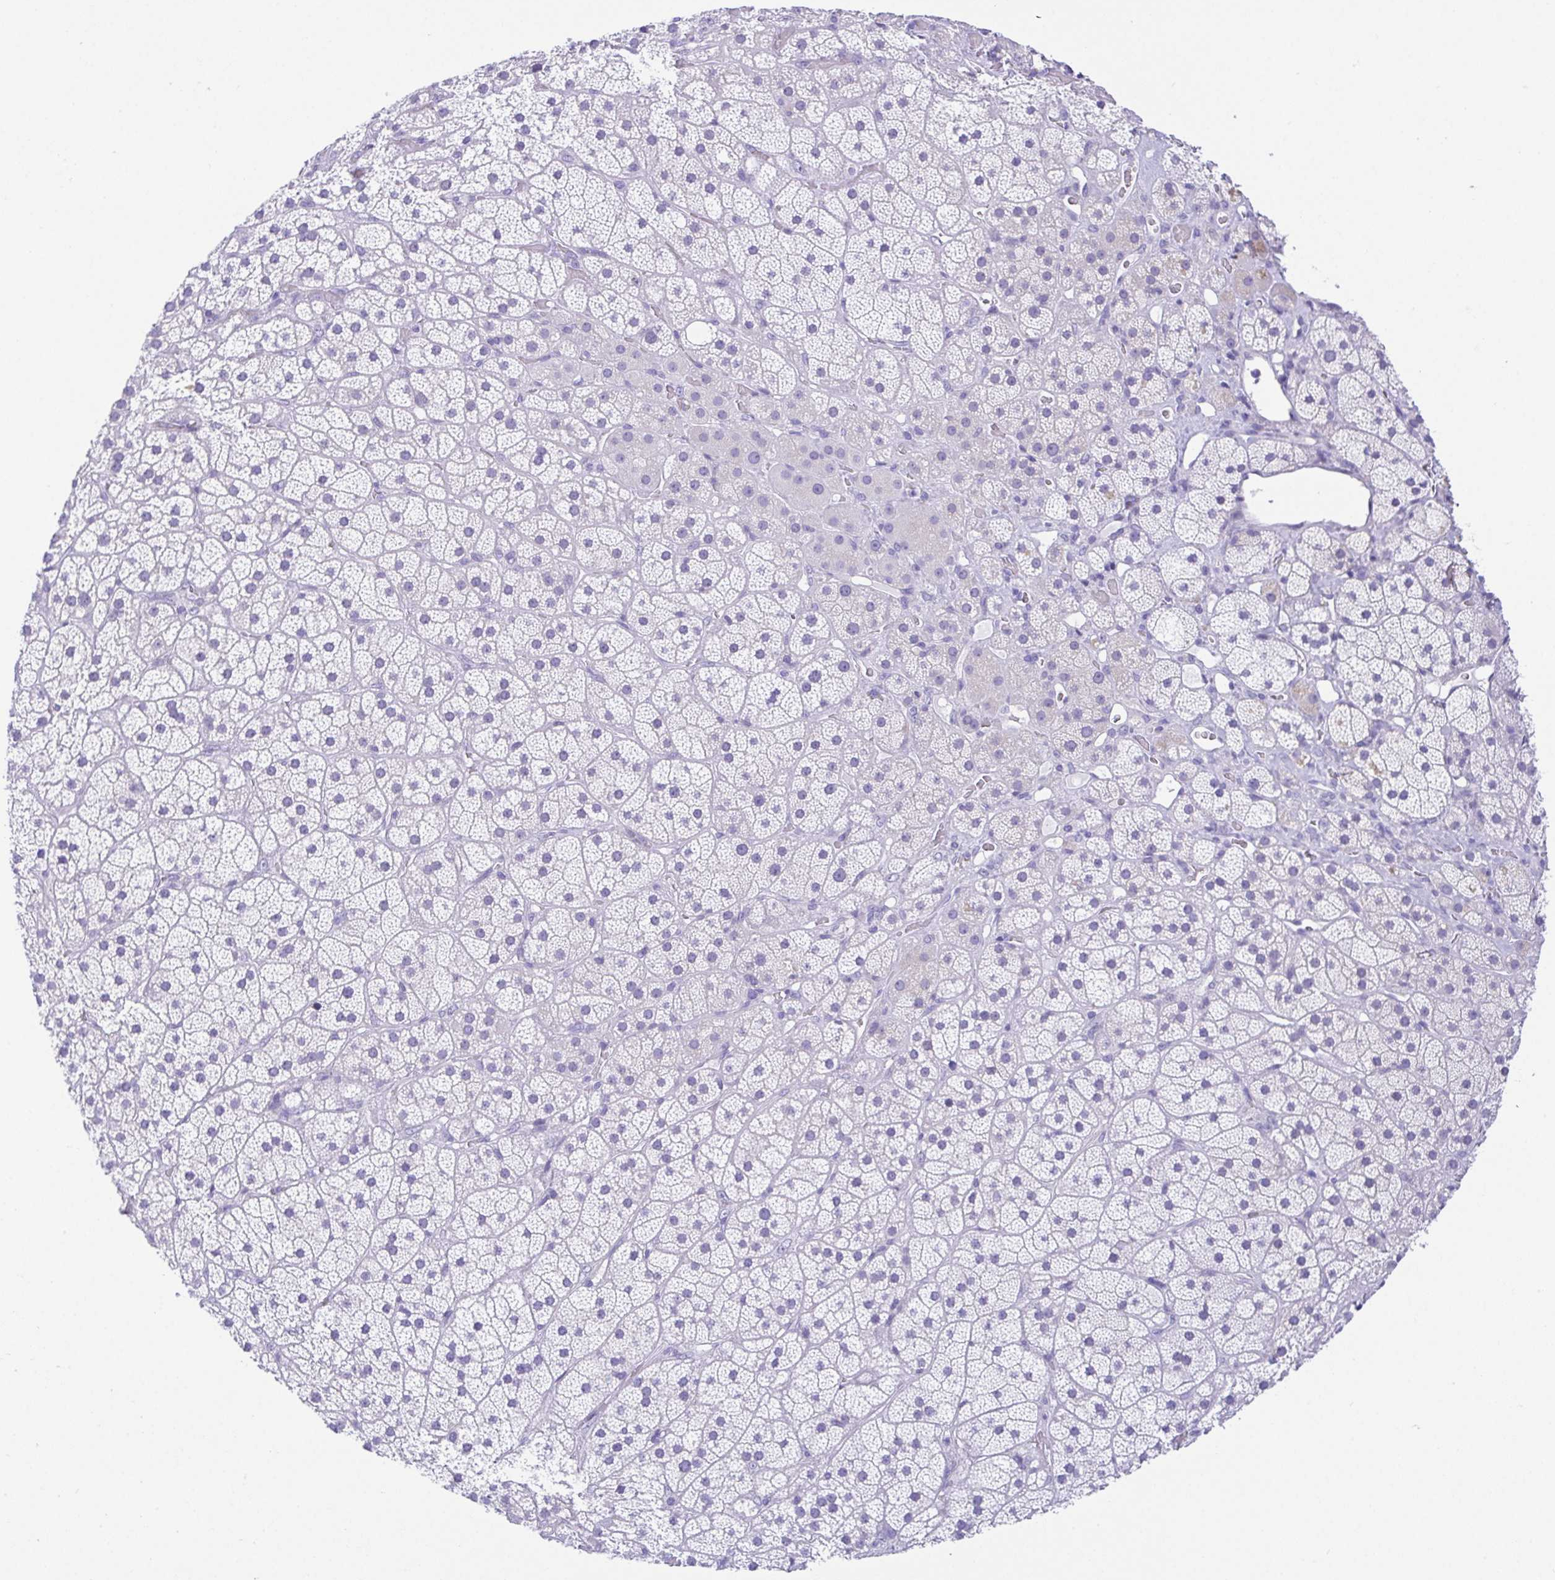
{"staining": {"intensity": "negative", "quantity": "none", "location": "none"}, "tissue": "adrenal gland", "cell_type": "Glandular cells", "image_type": "normal", "snomed": [{"axis": "morphology", "description": "Normal tissue, NOS"}, {"axis": "topography", "description": "Adrenal gland"}], "caption": "Immunohistochemical staining of normal human adrenal gland exhibits no significant positivity in glandular cells.", "gene": "LUZP4", "patient": {"sex": "male", "age": 57}}